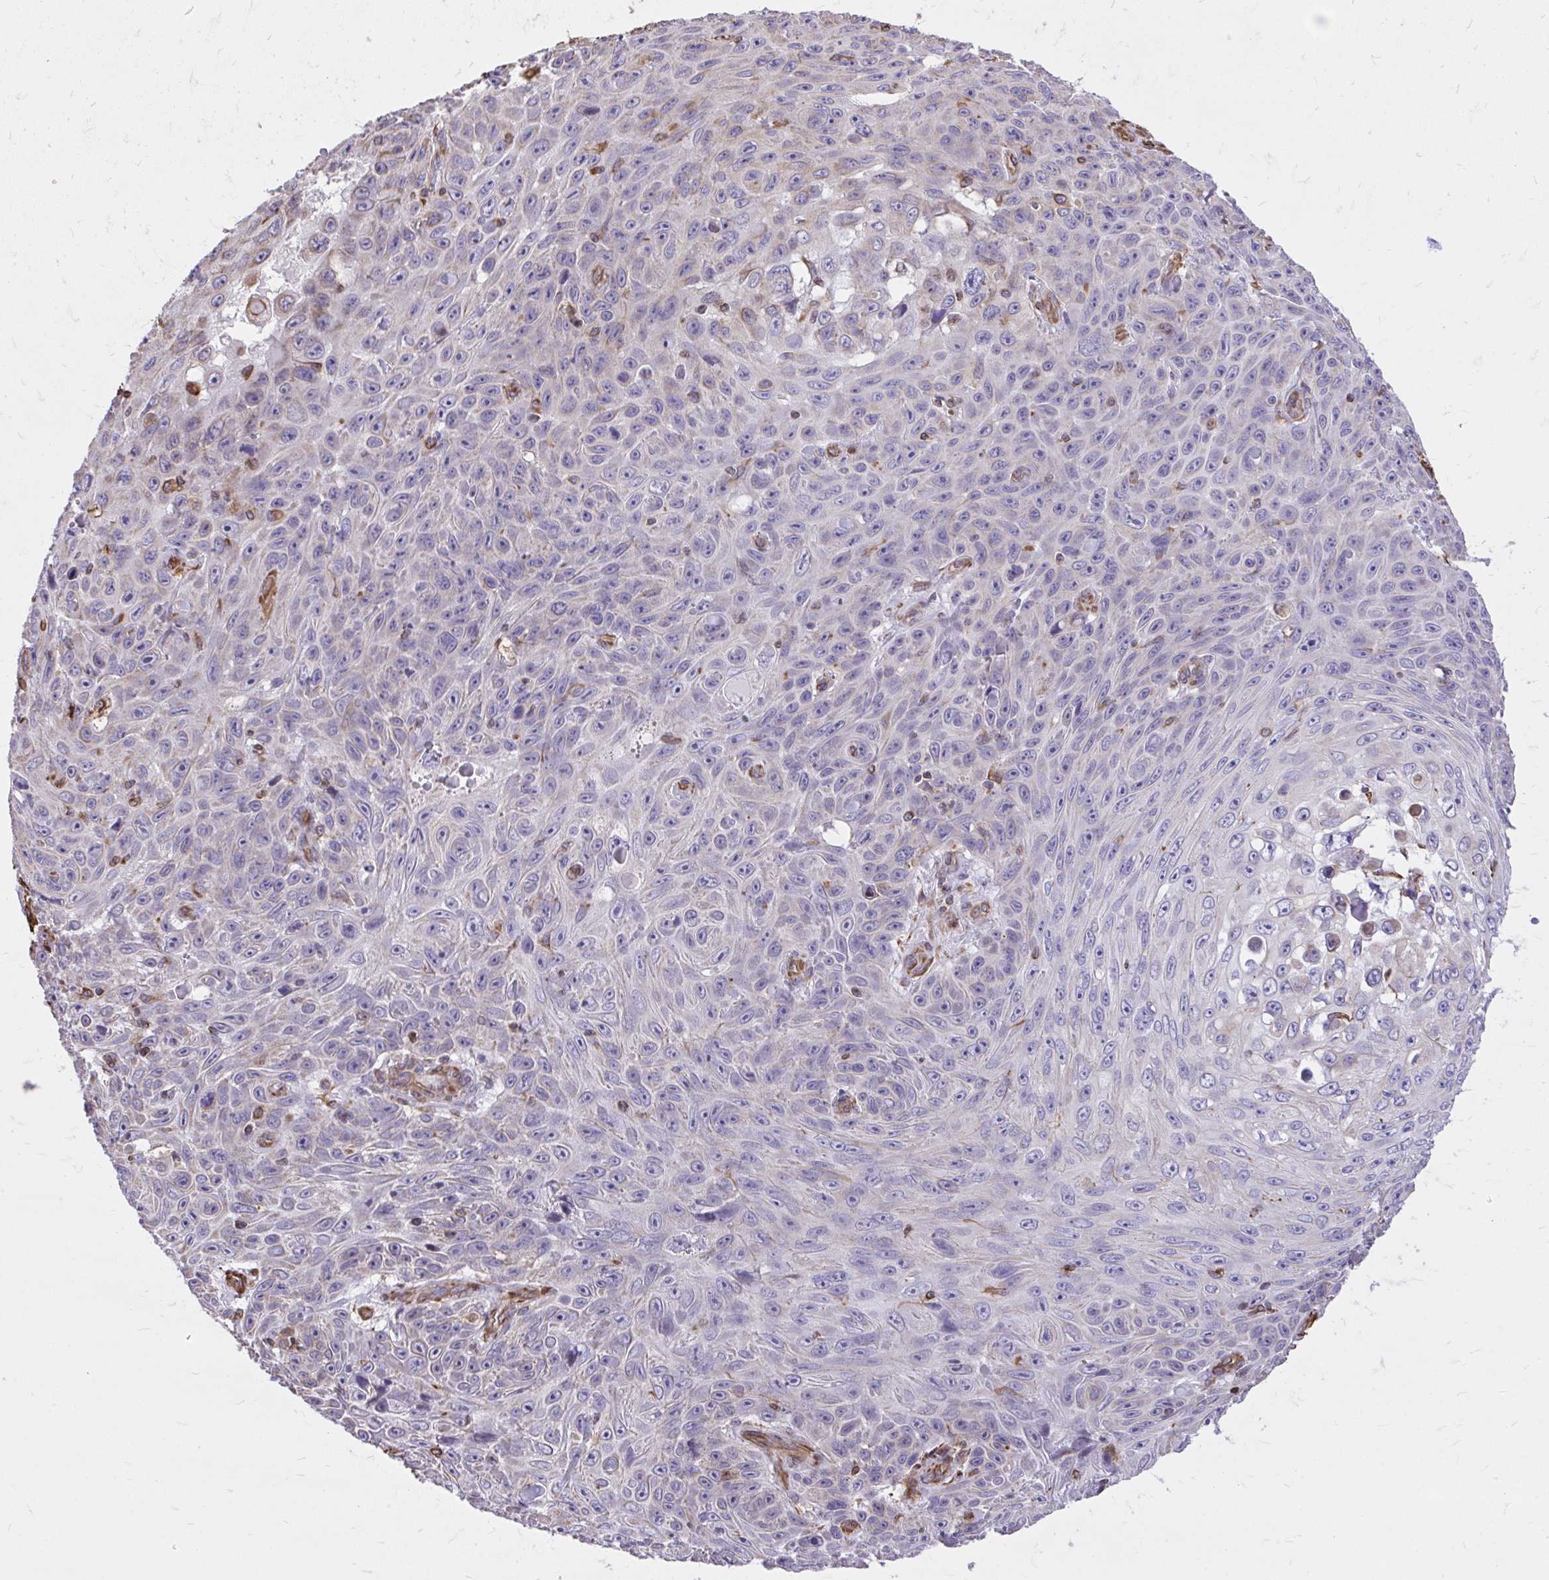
{"staining": {"intensity": "negative", "quantity": "none", "location": "none"}, "tissue": "skin cancer", "cell_type": "Tumor cells", "image_type": "cancer", "snomed": [{"axis": "morphology", "description": "Squamous cell carcinoma, NOS"}, {"axis": "topography", "description": "Skin"}], "caption": "Skin squamous cell carcinoma was stained to show a protein in brown. There is no significant expression in tumor cells.", "gene": "RNF103", "patient": {"sex": "male", "age": 82}}